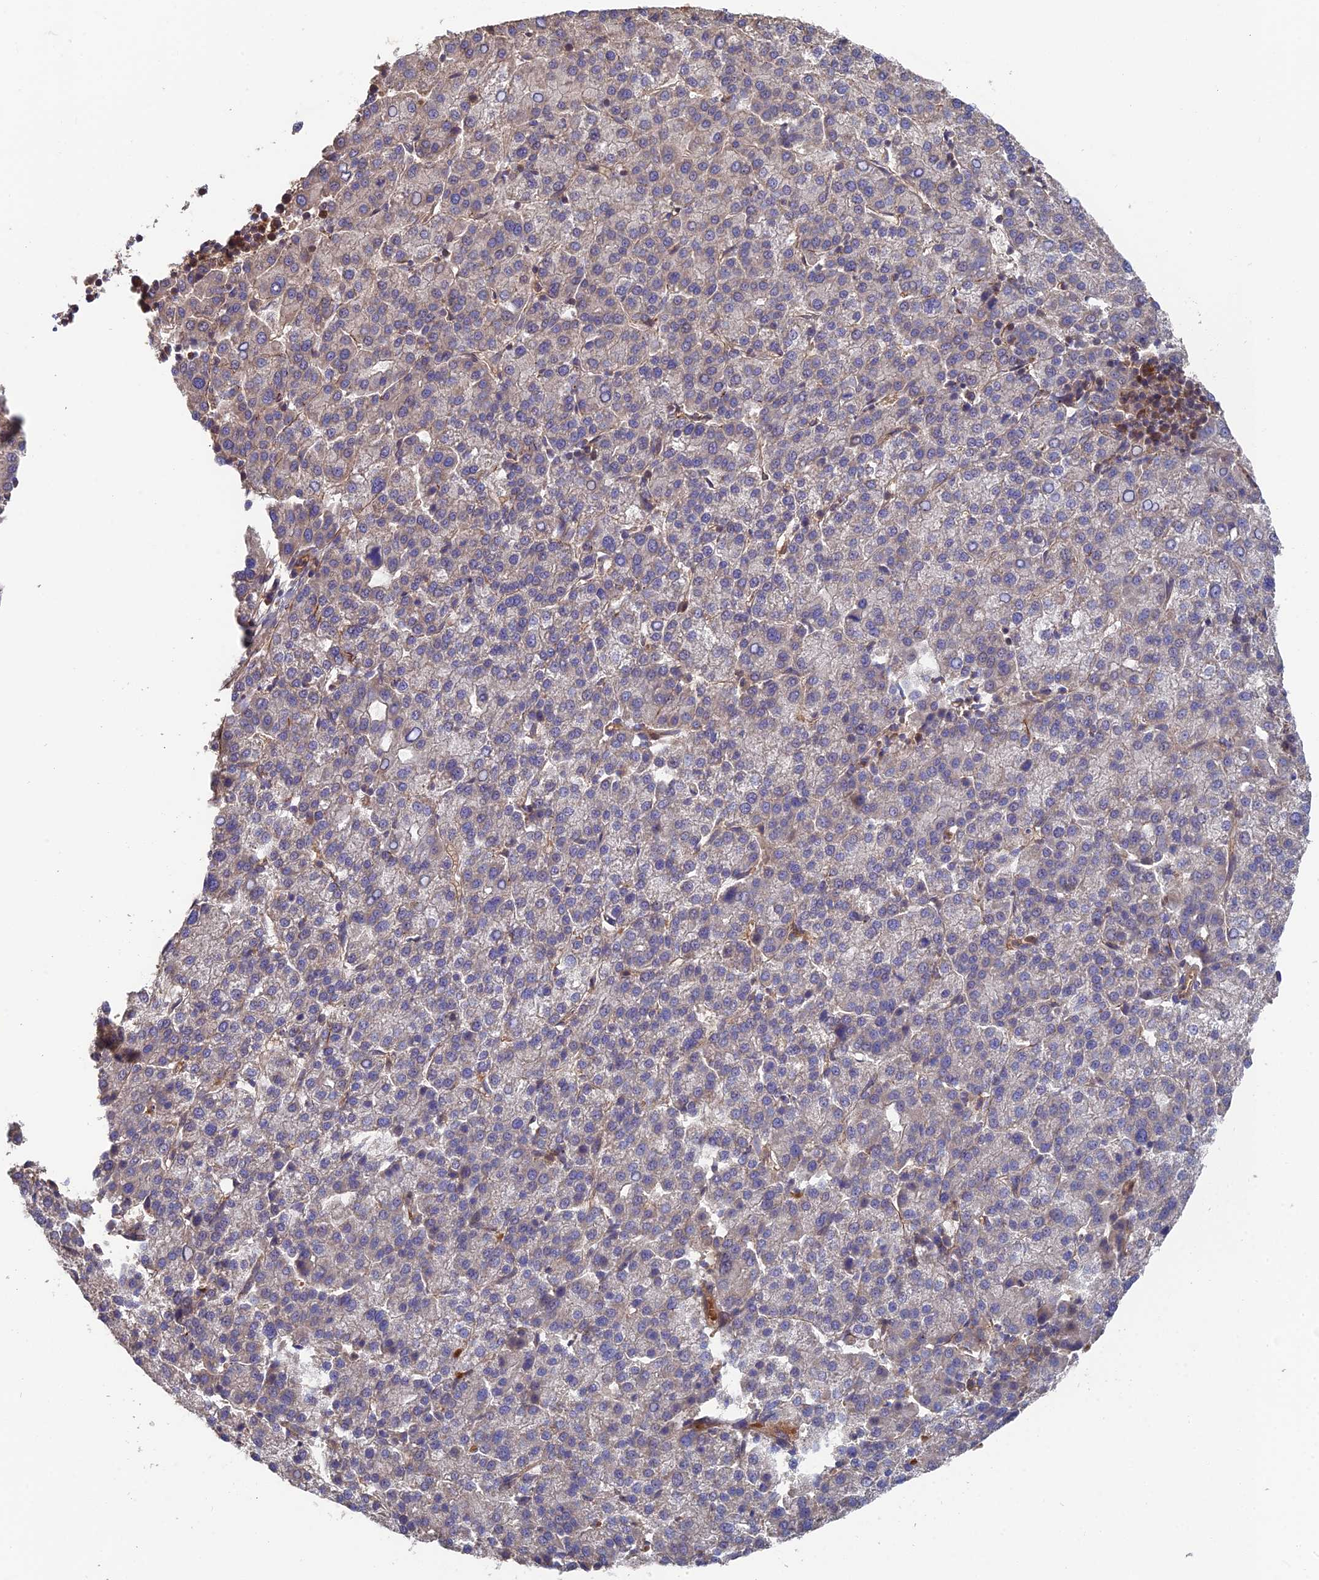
{"staining": {"intensity": "weak", "quantity": "<25%", "location": "cytoplasmic/membranous"}, "tissue": "liver cancer", "cell_type": "Tumor cells", "image_type": "cancer", "snomed": [{"axis": "morphology", "description": "Carcinoma, Hepatocellular, NOS"}, {"axis": "topography", "description": "Liver"}], "caption": "Hepatocellular carcinoma (liver) was stained to show a protein in brown. There is no significant staining in tumor cells.", "gene": "RPIA", "patient": {"sex": "female", "age": 58}}